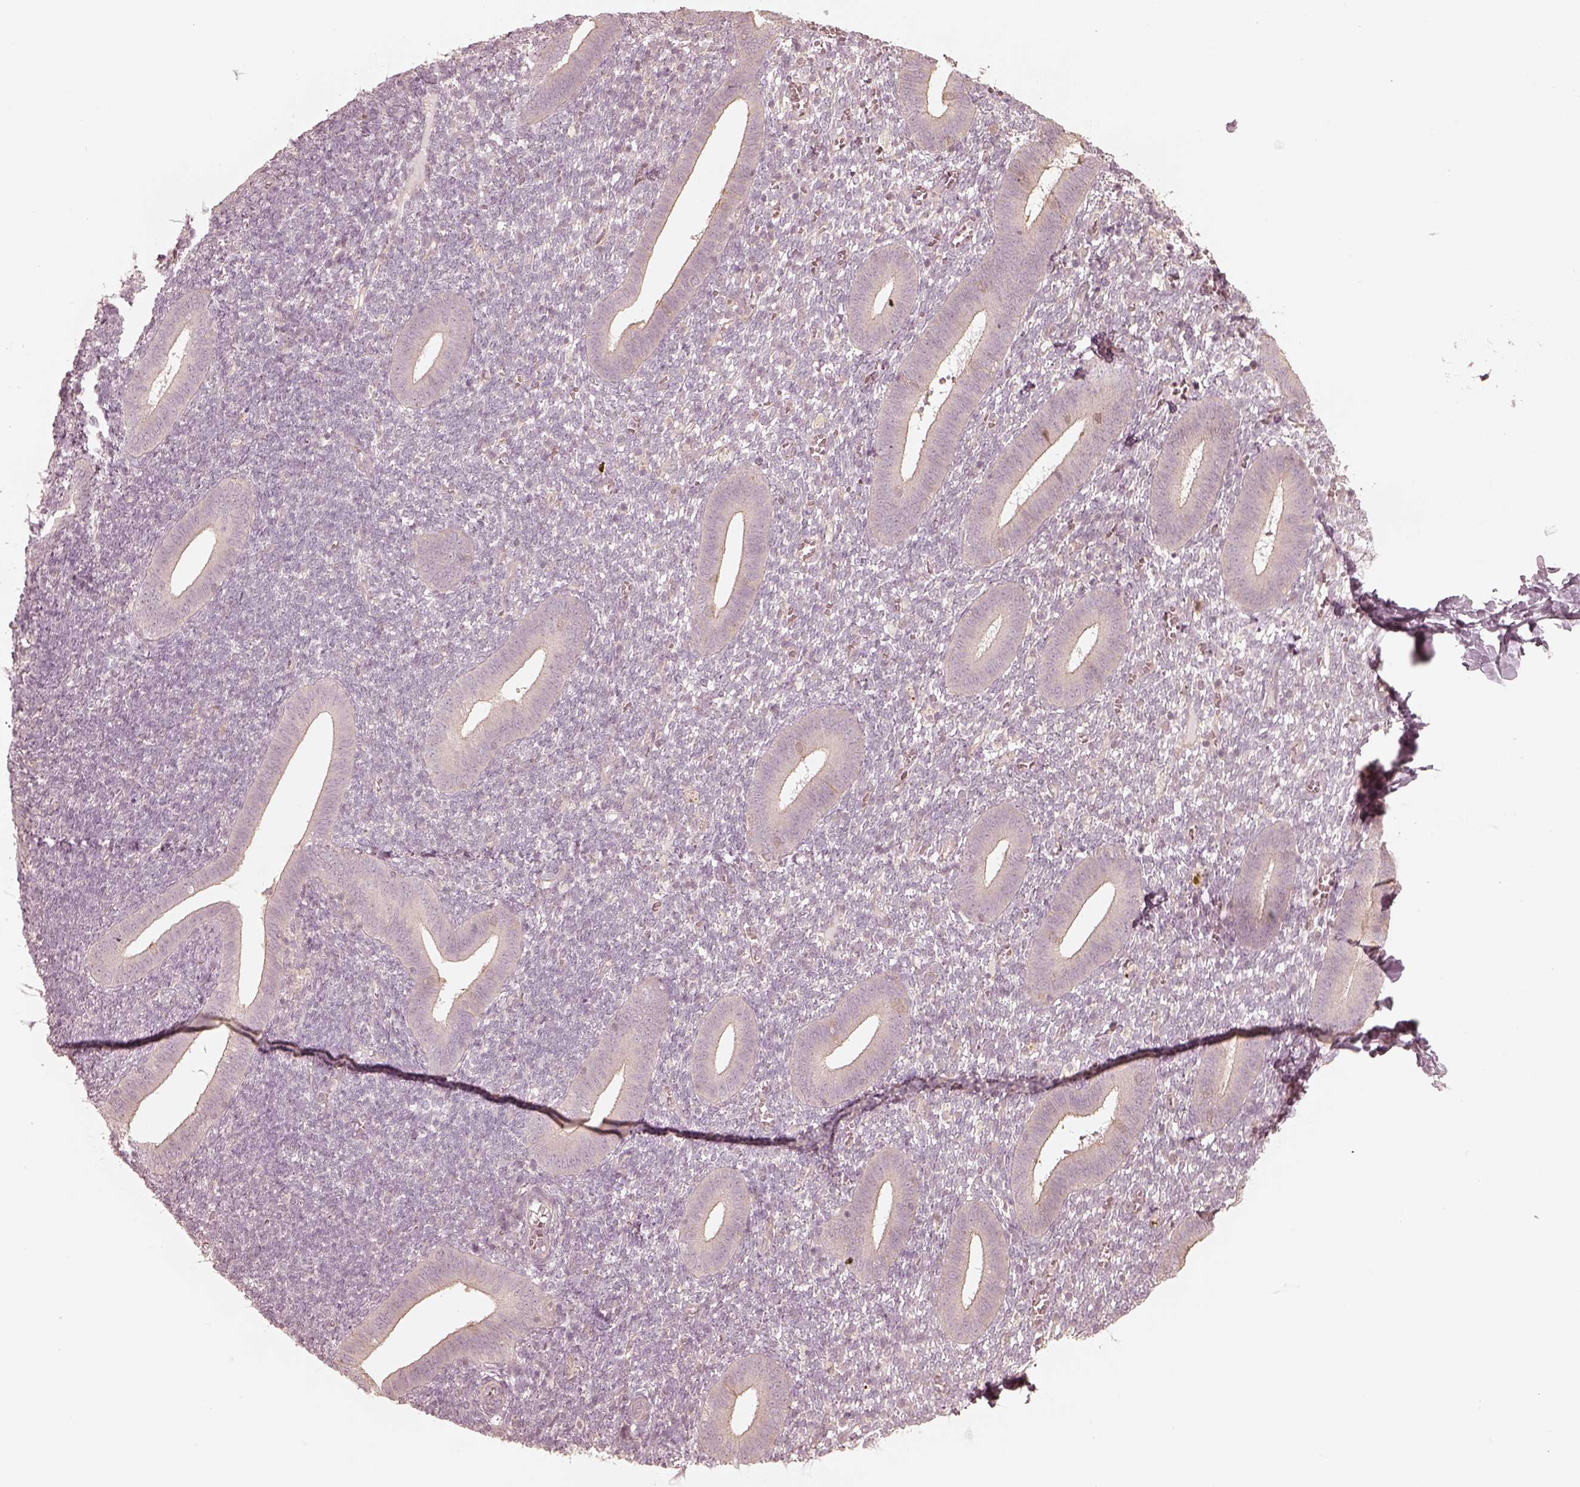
{"staining": {"intensity": "negative", "quantity": "none", "location": "none"}, "tissue": "endometrium", "cell_type": "Cells in endometrial stroma", "image_type": "normal", "snomed": [{"axis": "morphology", "description": "Normal tissue, NOS"}, {"axis": "topography", "description": "Endometrium"}], "caption": "Cells in endometrial stroma are negative for protein expression in benign human endometrium.", "gene": "KIF5C", "patient": {"sex": "female", "age": 25}}